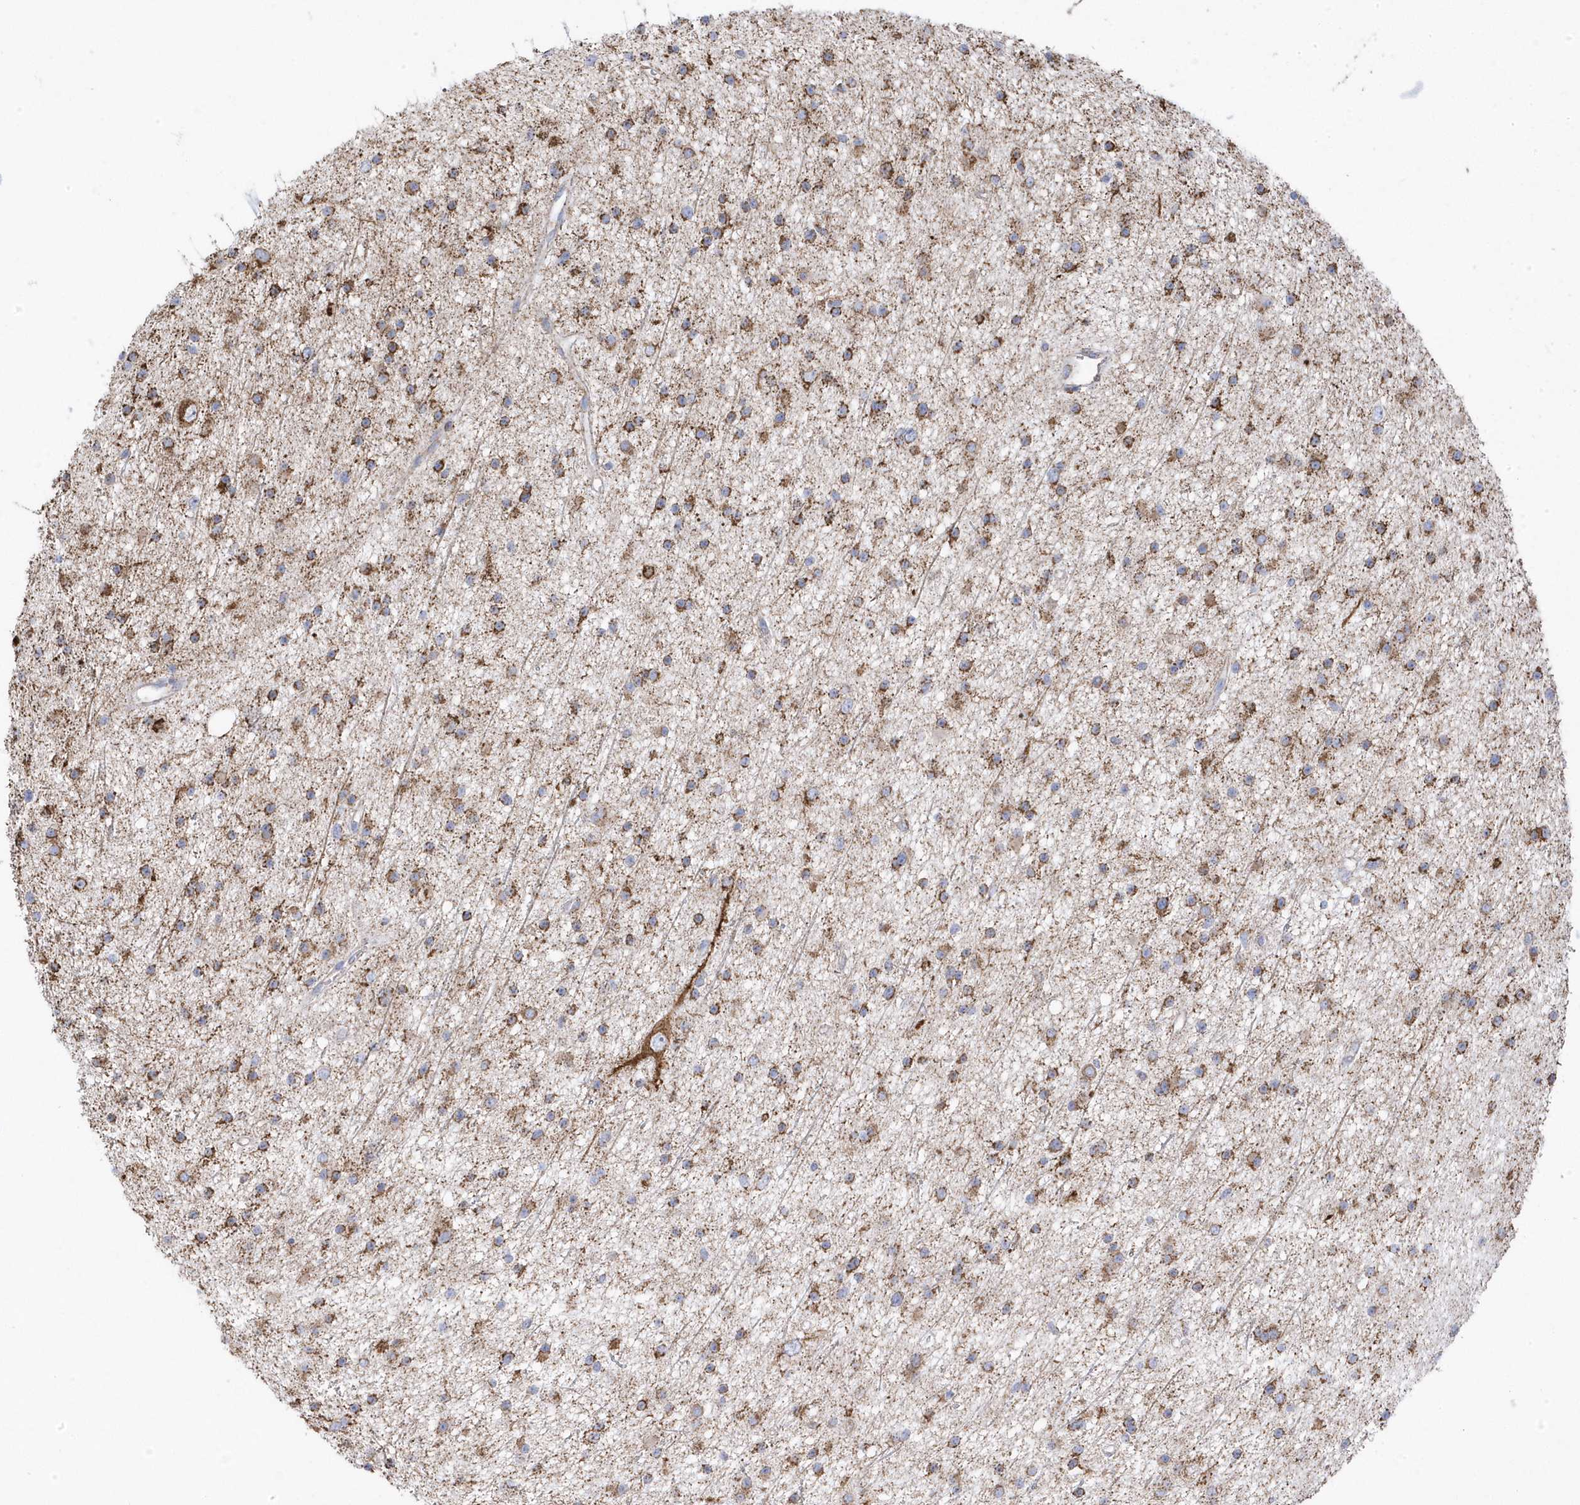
{"staining": {"intensity": "moderate", "quantity": ">75%", "location": "cytoplasmic/membranous"}, "tissue": "glioma", "cell_type": "Tumor cells", "image_type": "cancer", "snomed": [{"axis": "morphology", "description": "Glioma, malignant, Low grade"}, {"axis": "topography", "description": "Cerebral cortex"}], "caption": "Immunohistochemistry (IHC) photomicrograph of malignant glioma (low-grade) stained for a protein (brown), which reveals medium levels of moderate cytoplasmic/membranous expression in about >75% of tumor cells.", "gene": "GTPBP8", "patient": {"sex": "female", "age": 39}}